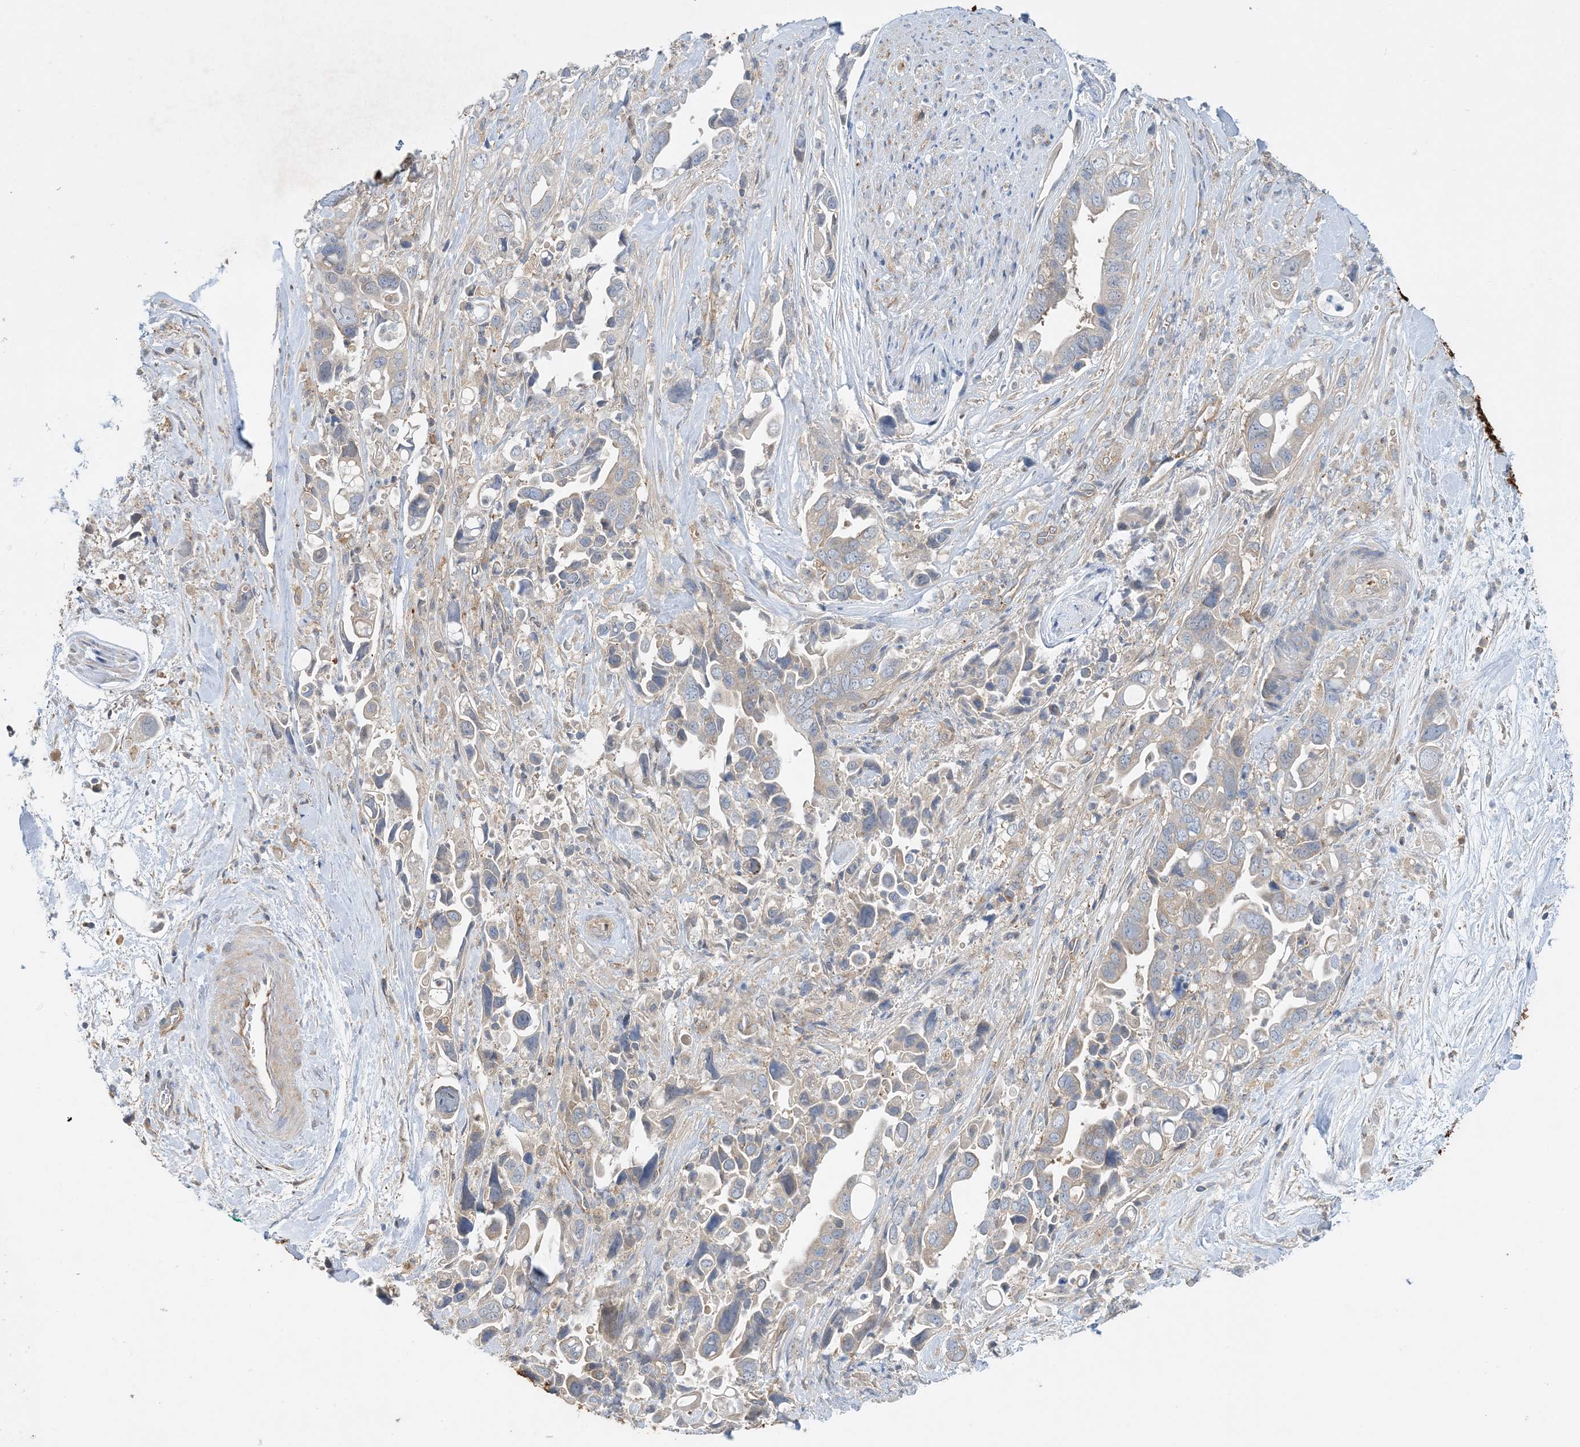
{"staining": {"intensity": "weak", "quantity": "<25%", "location": "cytoplasmic/membranous"}, "tissue": "pancreatic cancer", "cell_type": "Tumor cells", "image_type": "cancer", "snomed": [{"axis": "morphology", "description": "Adenocarcinoma, NOS"}, {"axis": "topography", "description": "Pancreas"}], "caption": "There is no significant expression in tumor cells of pancreatic cancer (adenocarcinoma).", "gene": "SIDT1", "patient": {"sex": "female", "age": 72}}